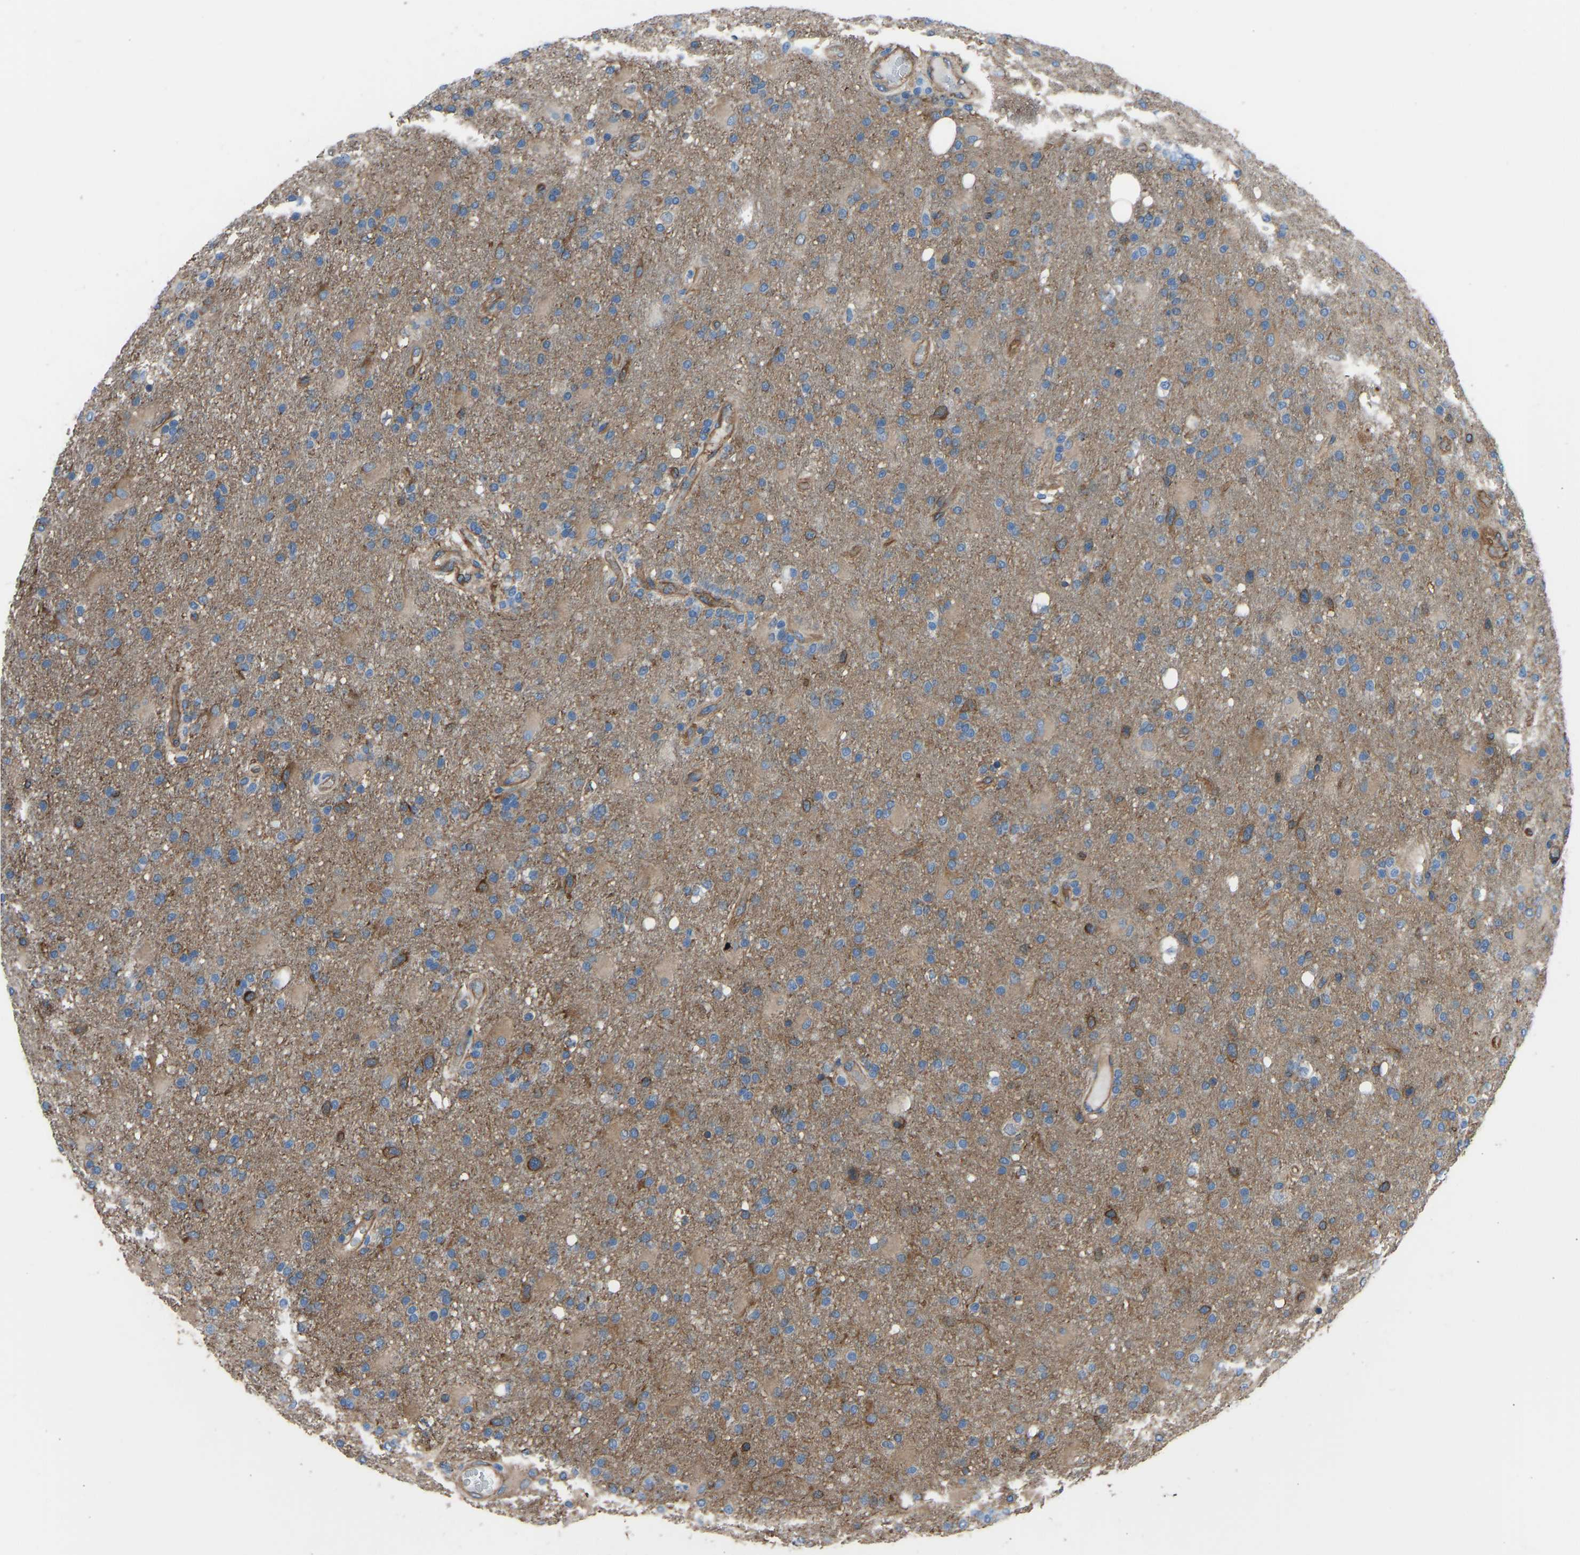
{"staining": {"intensity": "moderate", "quantity": "25%-75%", "location": "cytoplasmic/membranous"}, "tissue": "glioma", "cell_type": "Tumor cells", "image_type": "cancer", "snomed": [{"axis": "morphology", "description": "Glioma, malignant, High grade"}, {"axis": "topography", "description": "Brain"}], "caption": "About 25%-75% of tumor cells in malignant high-grade glioma display moderate cytoplasmic/membranous protein expression as visualized by brown immunohistochemical staining.", "gene": "MYH10", "patient": {"sex": "male", "age": 72}}